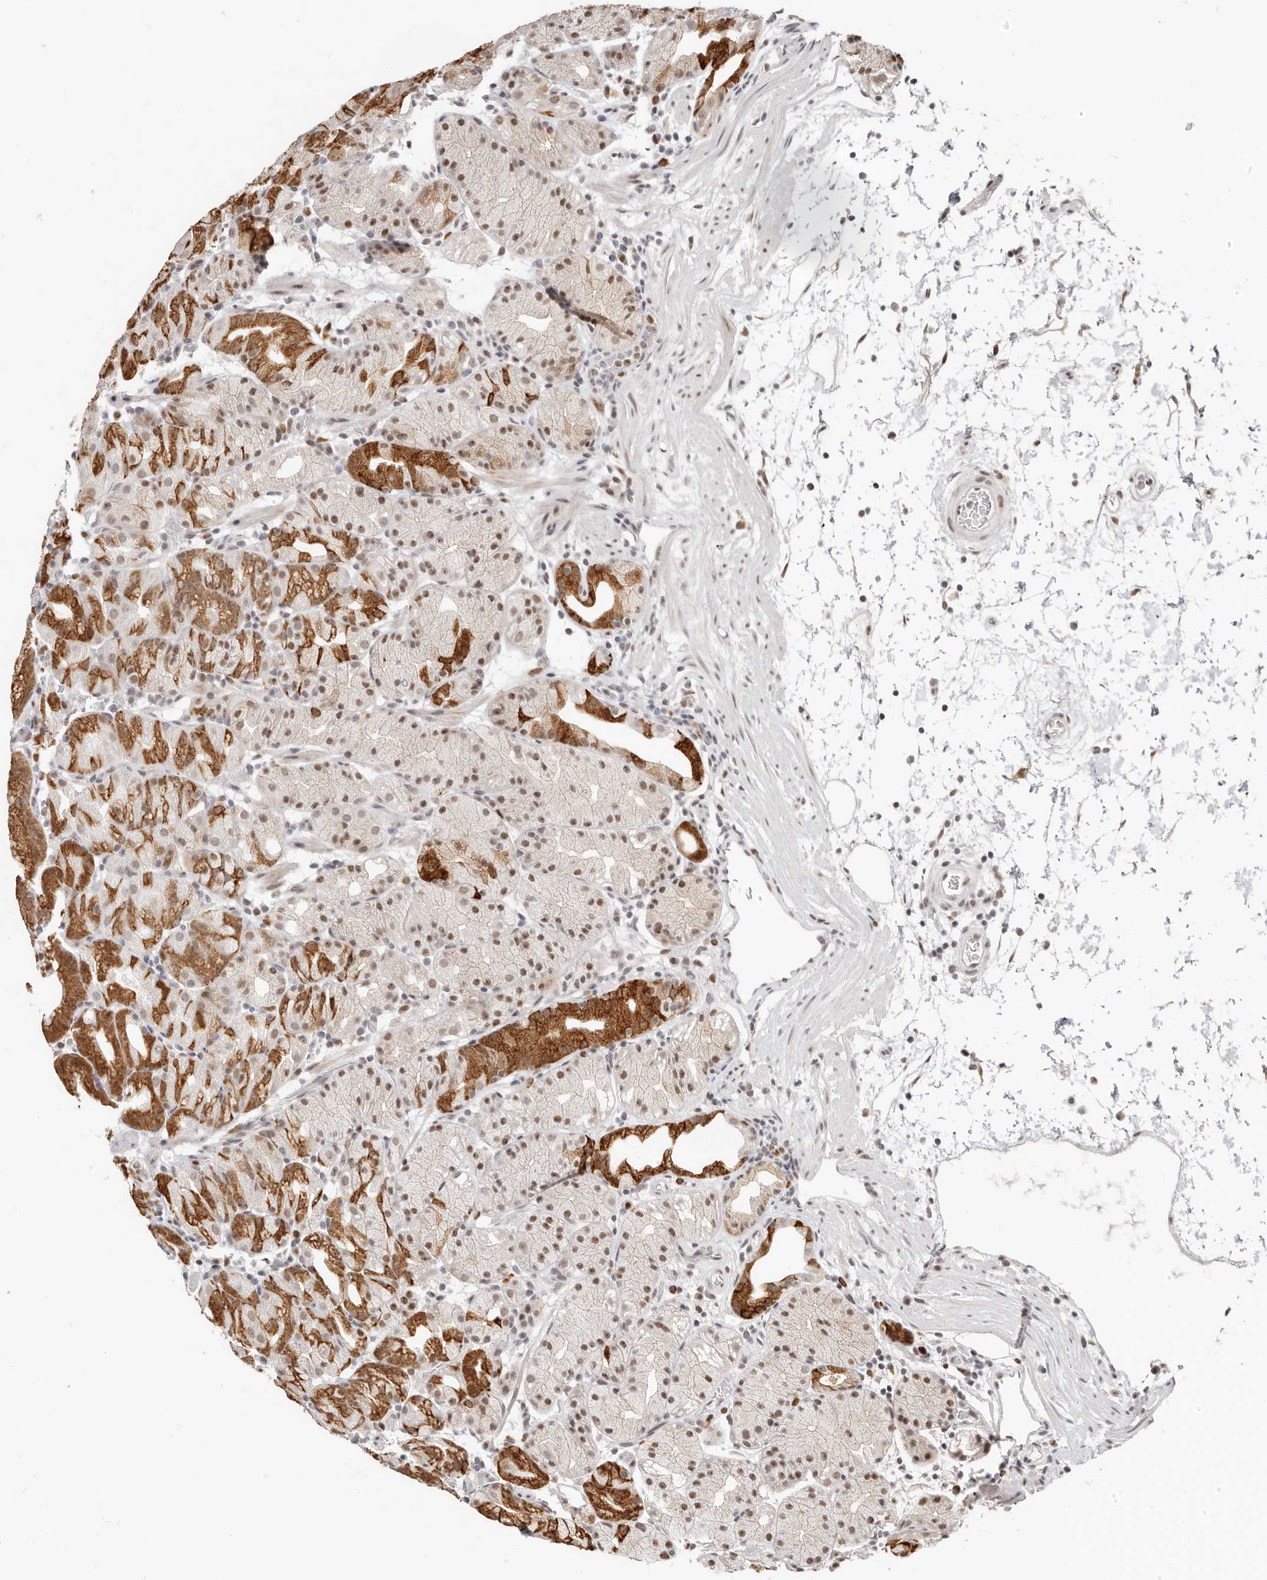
{"staining": {"intensity": "strong", "quantity": "25%-75%", "location": "cytoplasmic/membranous,nuclear"}, "tissue": "stomach", "cell_type": "Glandular cells", "image_type": "normal", "snomed": [{"axis": "morphology", "description": "Normal tissue, NOS"}, {"axis": "topography", "description": "Stomach, upper"}], "caption": "Stomach stained for a protein displays strong cytoplasmic/membranous,nuclear positivity in glandular cells. The staining was performed using DAB, with brown indicating positive protein expression. Nuclei are stained blue with hematoxylin.", "gene": "RFC2", "patient": {"sex": "male", "age": 48}}